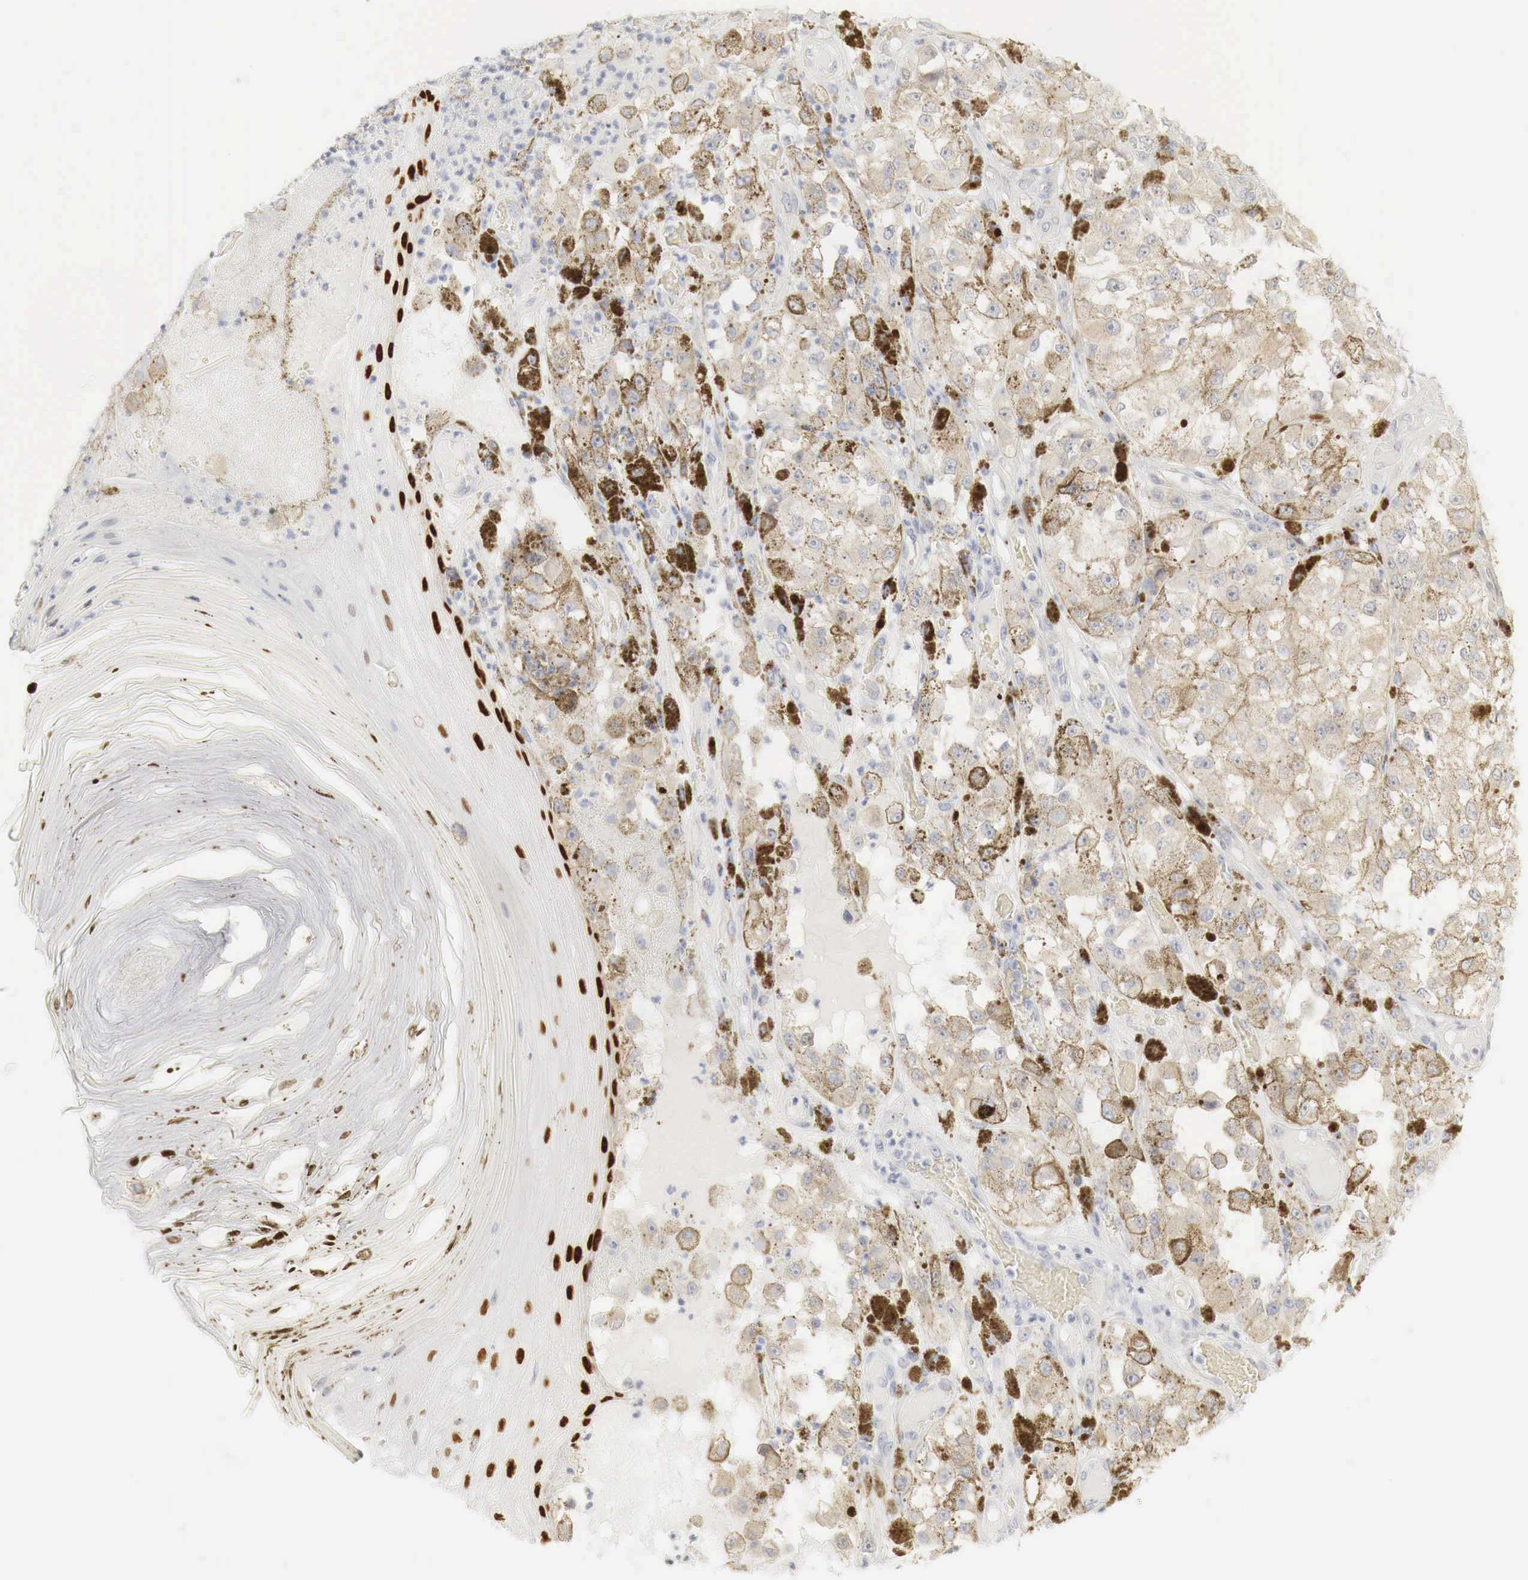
{"staining": {"intensity": "negative", "quantity": "none", "location": "none"}, "tissue": "melanoma", "cell_type": "Tumor cells", "image_type": "cancer", "snomed": [{"axis": "morphology", "description": "Malignant melanoma, NOS"}, {"axis": "topography", "description": "Skin"}], "caption": "IHC micrograph of neoplastic tissue: melanoma stained with DAB (3,3'-diaminobenzidine) displays no significant protein positivity in tumor cells.", "gene": "TP63", "patient": {"sex": "male", "age": 67}}